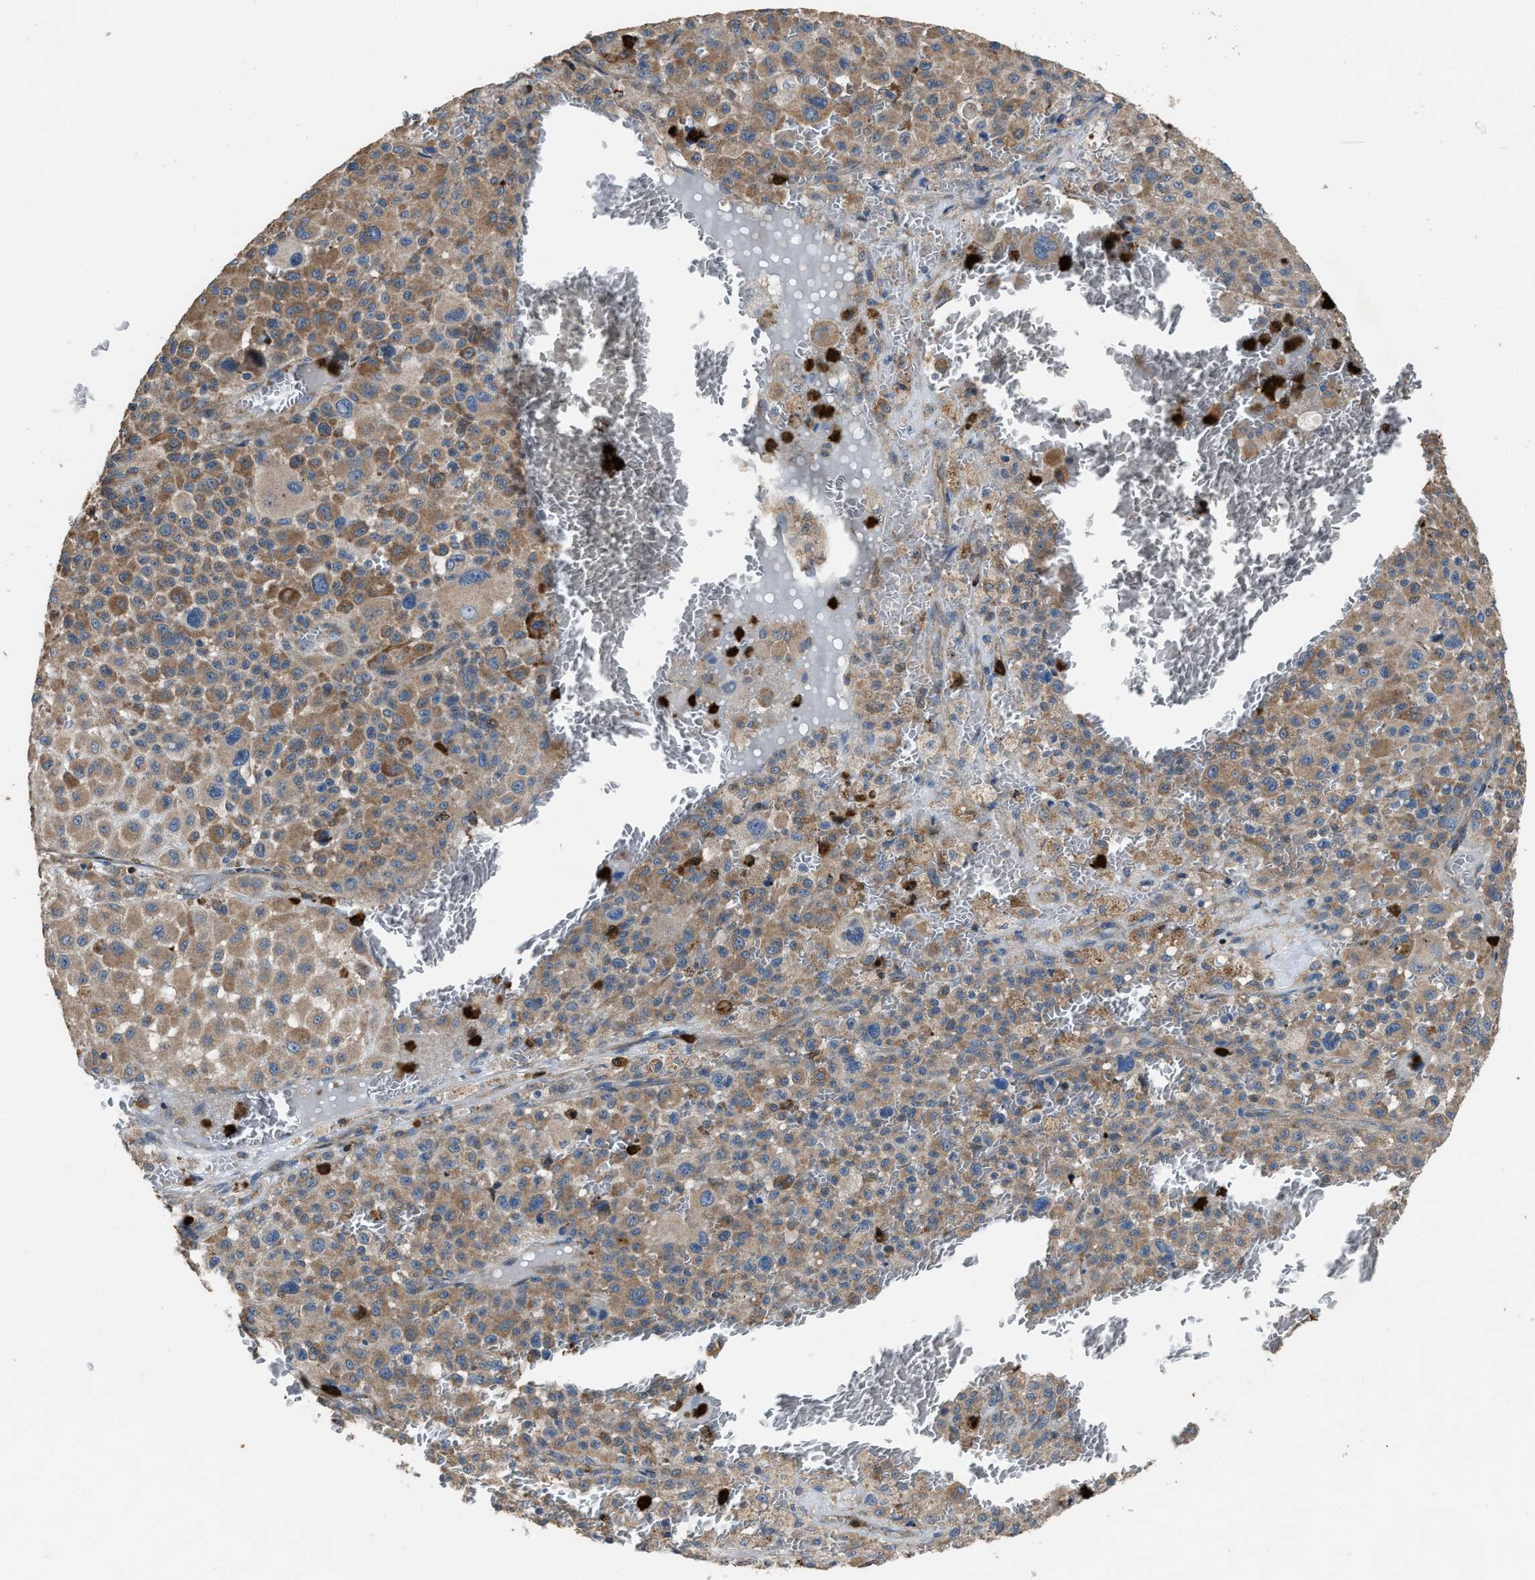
{"staining": {"intensity": "moderate", "quantity": ">75%", "location": "cytoplasmic/membranous"}, "tissue": "melanoma", "cell_type": "Tumor cells", "image_type": "cancer", "snomed": [{"axis": "morphology", "description": "Malignant melanoma, Metastatic site"}, {"axis": "topography", "description": "Skin"}], "caption": "Immunohistochemistry (IHC) of human malignant melanoma (metastatic site) displays medium levels of moderate cytoplasmic/membranous staining in about >75% of tumor cells.", "gene": "ANGPT1", "patient": {"sex": "female", "age": 74}}